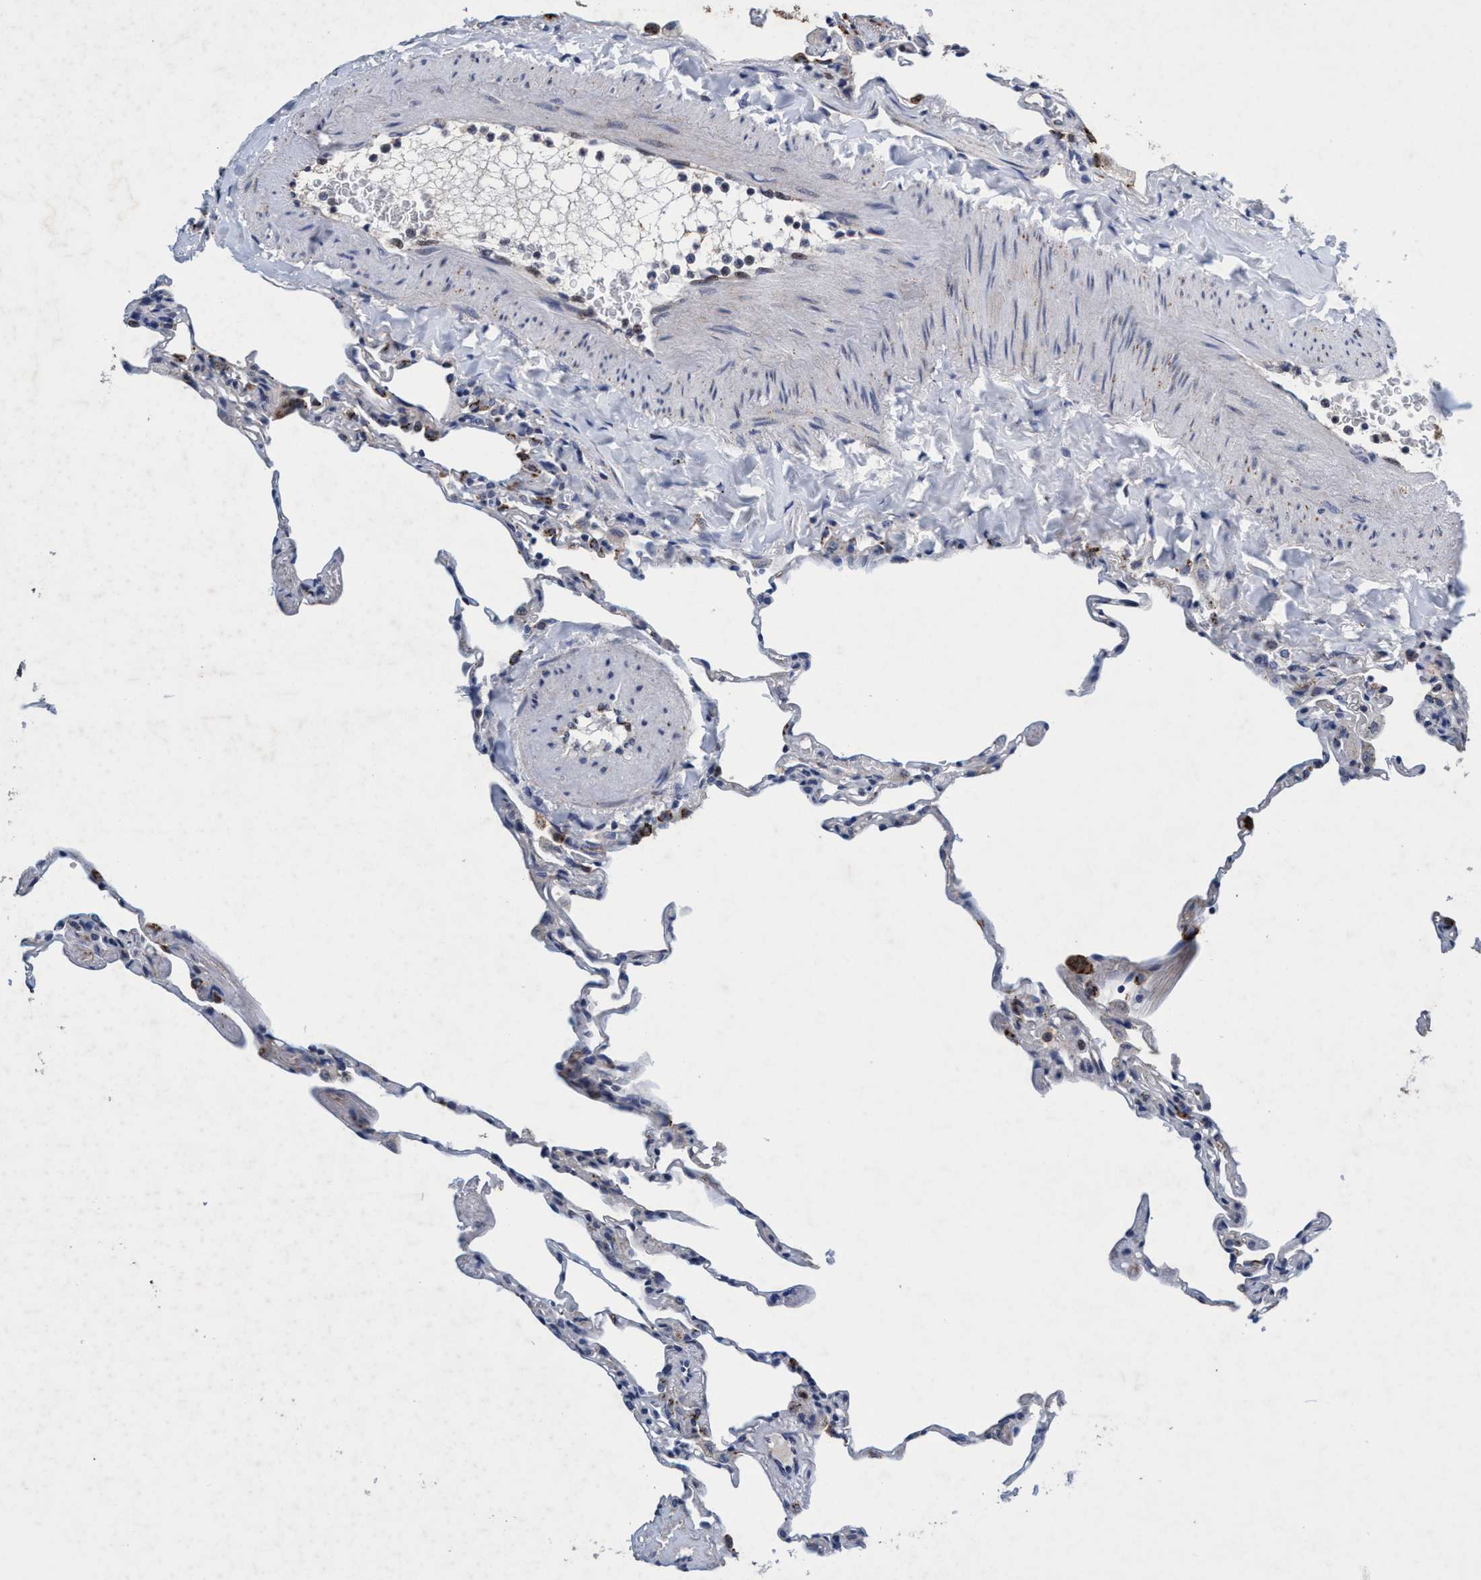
{"staining": {"intensity": "moderate", "quantity": "<25%", "location": "cytoplasmic/membranous"}, "tissue": "lung", "cell_type": "Alveolar cells", "image_type": "normal", "snomed": [{"axis": "morphology", "description": "Normal tissue, NOS"}, {"axis": "topography", "description": "Lung"}], "caption": "The photomicrograph demonstrates staining of unremarkable lung, revealing moderate cytoplasmic/membranous protein staining (brown color) within alveolar cells.", "gene": "GRB14", "patient": {"sex": "male", "age": 59}}